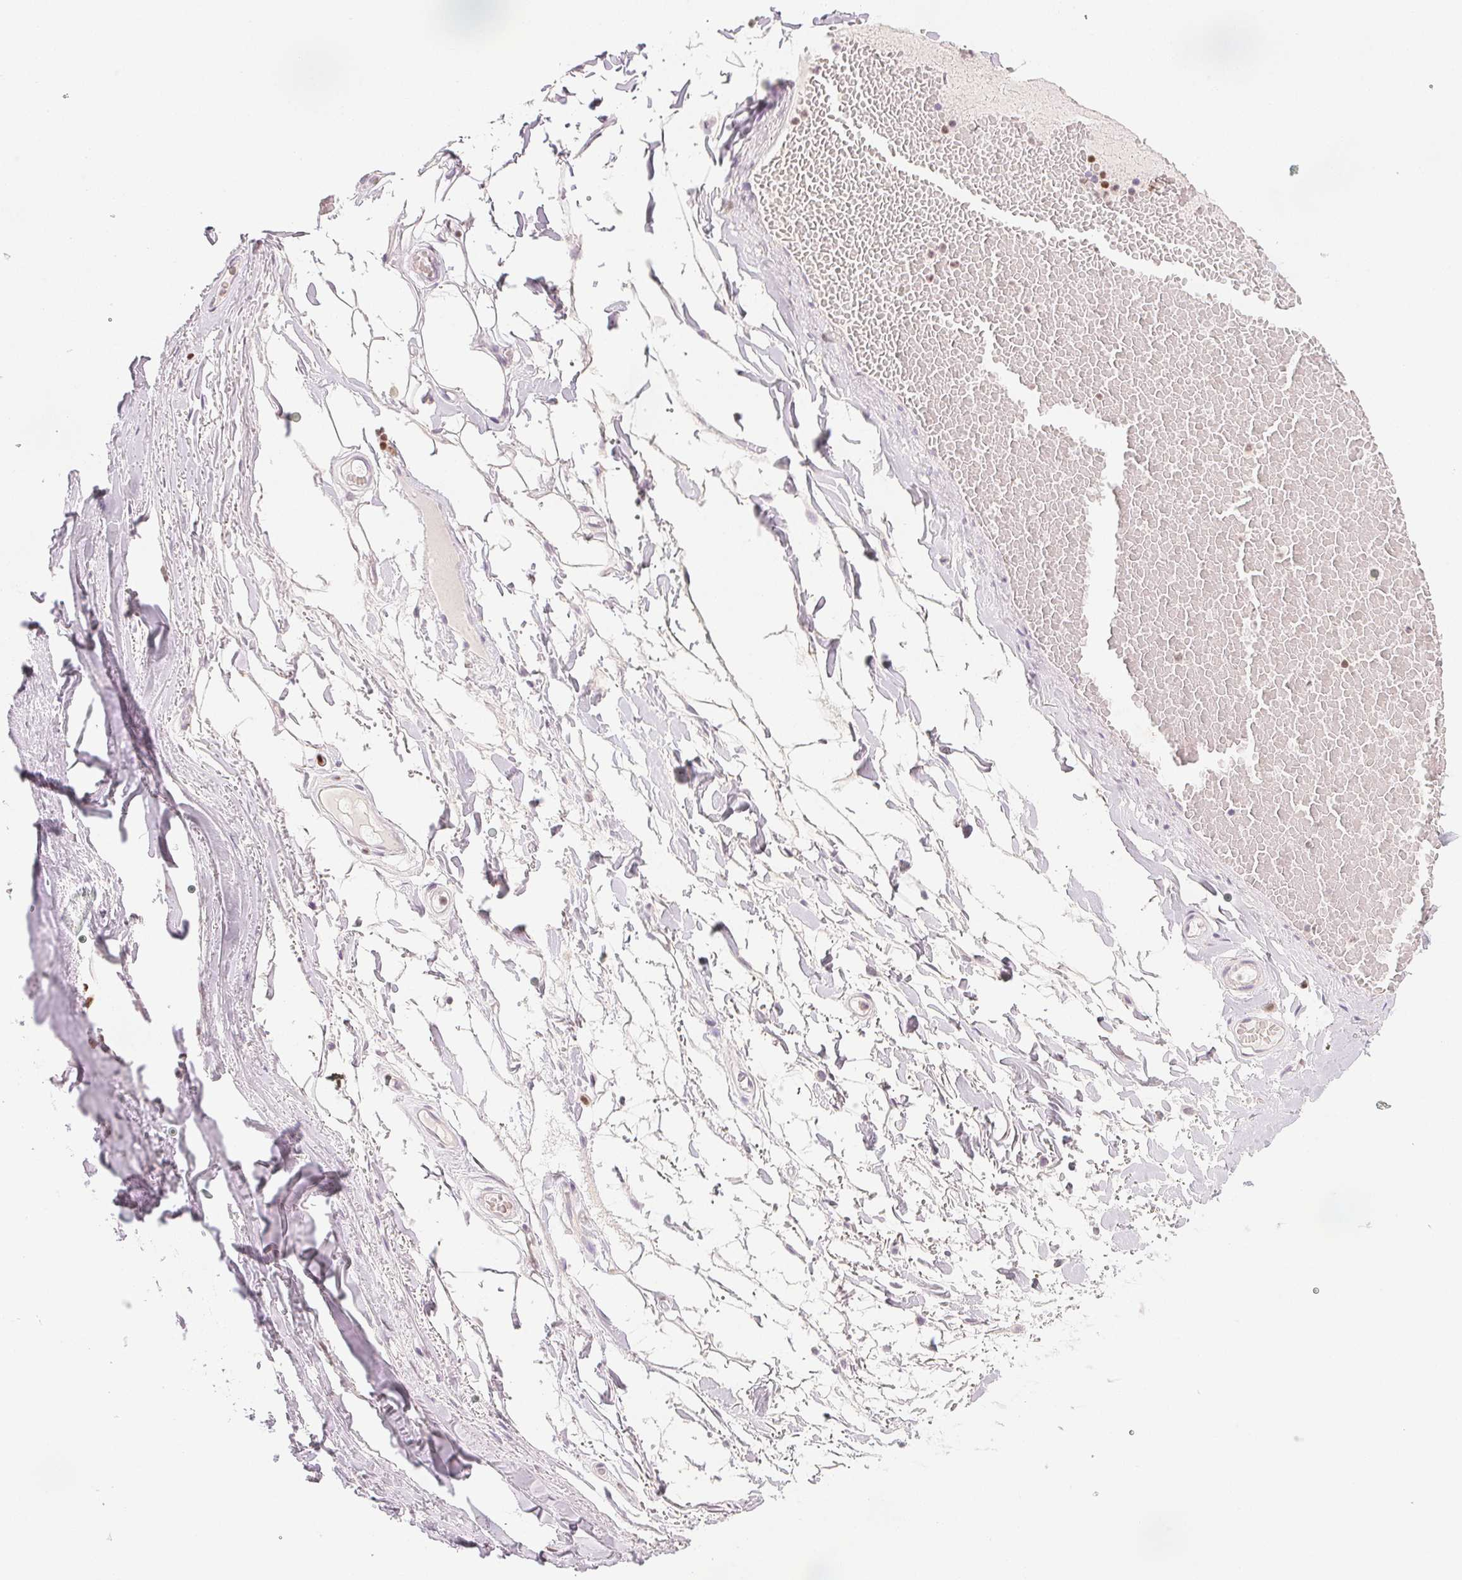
{"staining": {"intensity": "negative", "quantity": "none", "location": "none"}, "tissue": "adipose tissue", "cell_type": "Adipocytes", "image_type": "normal", "snomed": [{"axis": "morphology", "description": "Normal tissue, NOS"}, {"axis": "topography", "description": "Lymph node"}, {"axis": "topography", "description": "Cartilage tissue"}, {"axis": "topography", "description": "Nasopharynx"}], "caption": "DAB immunohistochemical staining of normal adipose tissue exhibits no significant expression in adipocytes.", "gene": "RUNX2", "patient": {"sex": "male", "age": 63}}